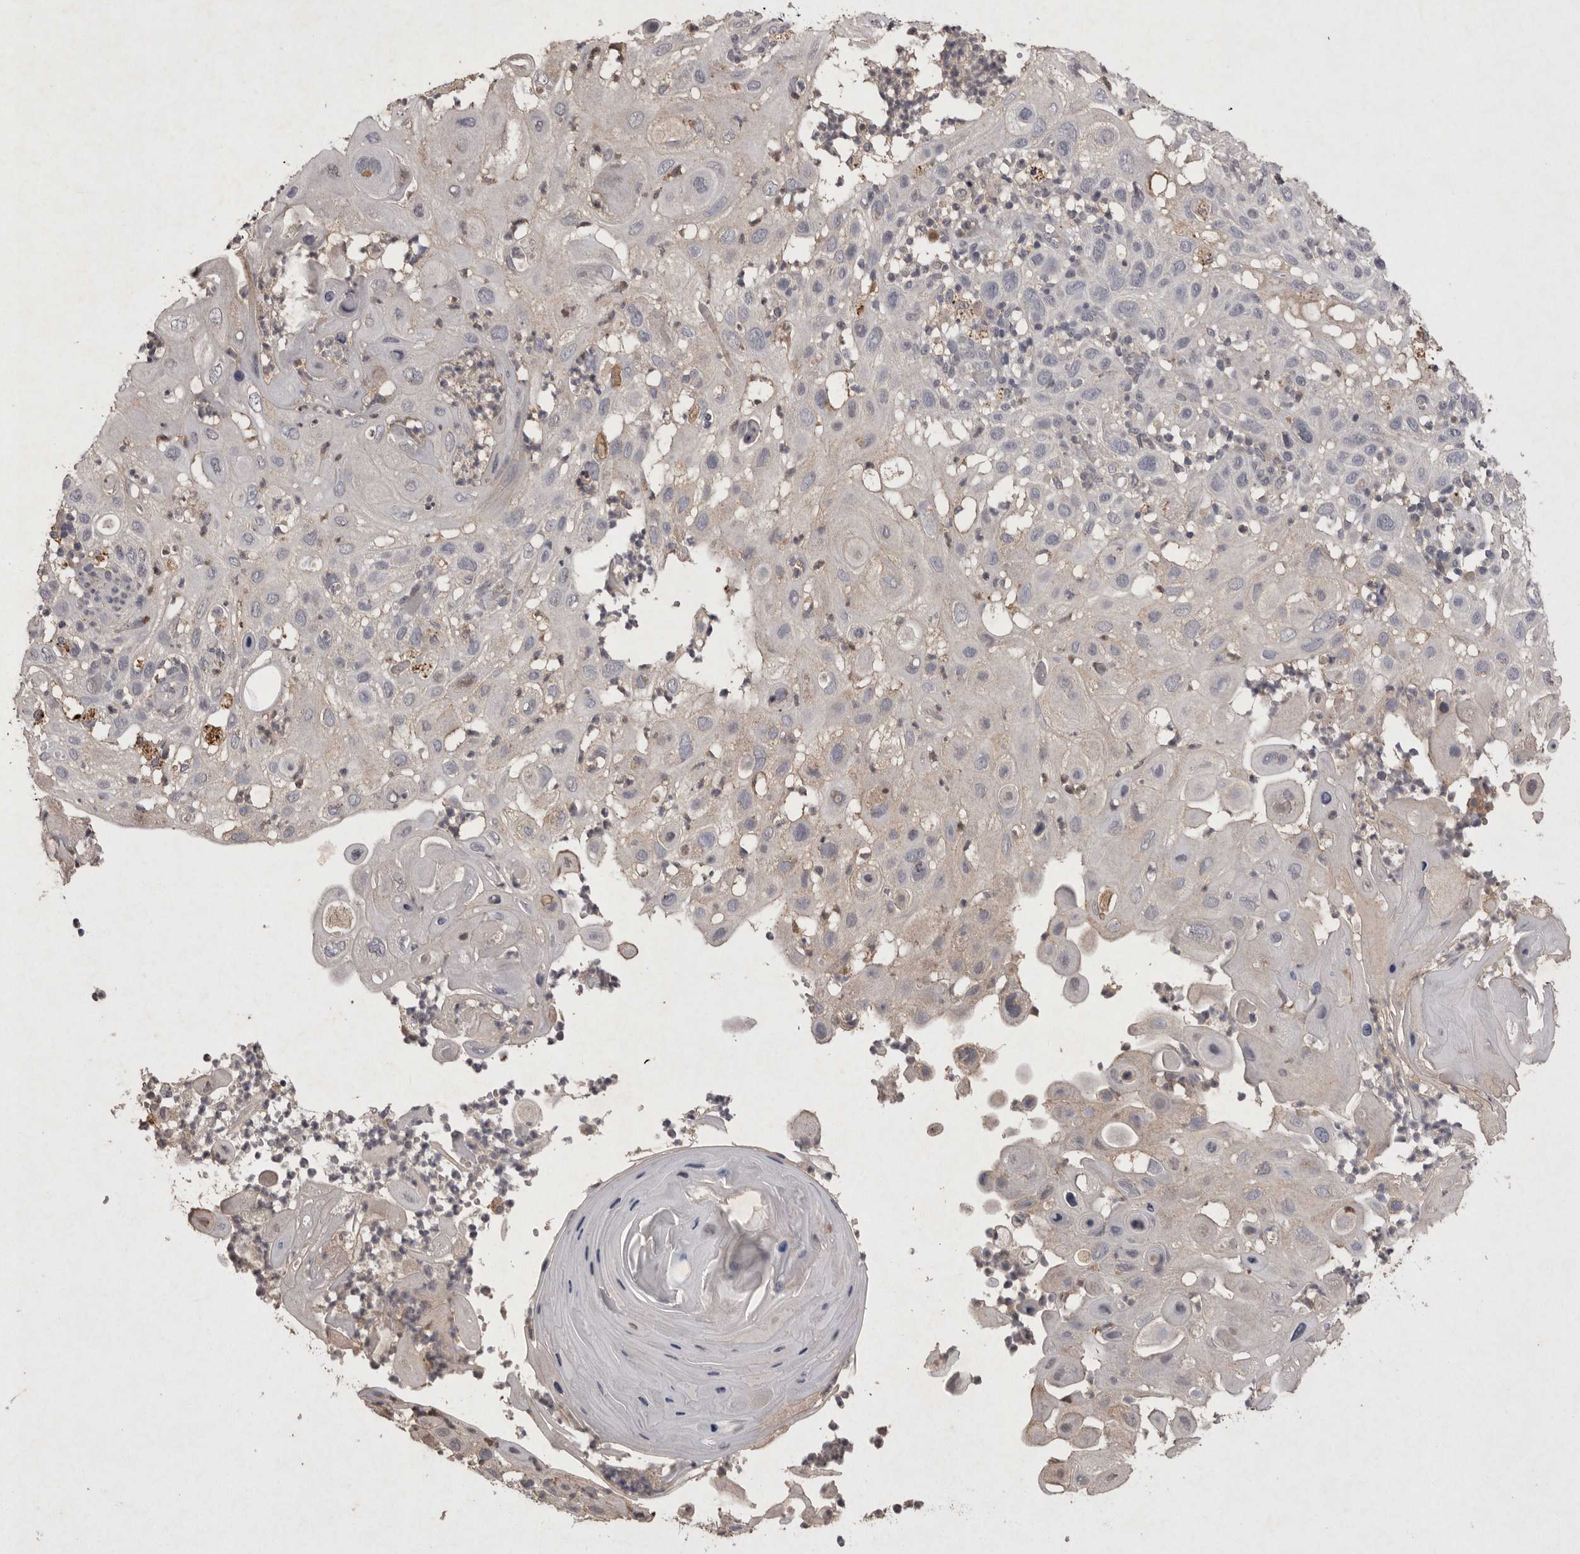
{"staining": {"intensity": "negative", "quantity": "none", "location": "none"}, "tissue": "skin cancer", "cell_type": "Tumor cells", "image_type": "cancer", "snomed": [{"axis": "morphology", "description": "Normal tissue, NOS"}, {"axis": "morphology", "description": "Squamous cell carcinoma, NOS"}, {"axis": "topography", "description": "Skin"}], "caption": "Immunohistochemistry image of squamous cell carcinoma (skin) stained for a protein (brown), which shows no staining in tumor cells.", "gene": "APLNR", "patient": {"sex": "female", "age": 96}}